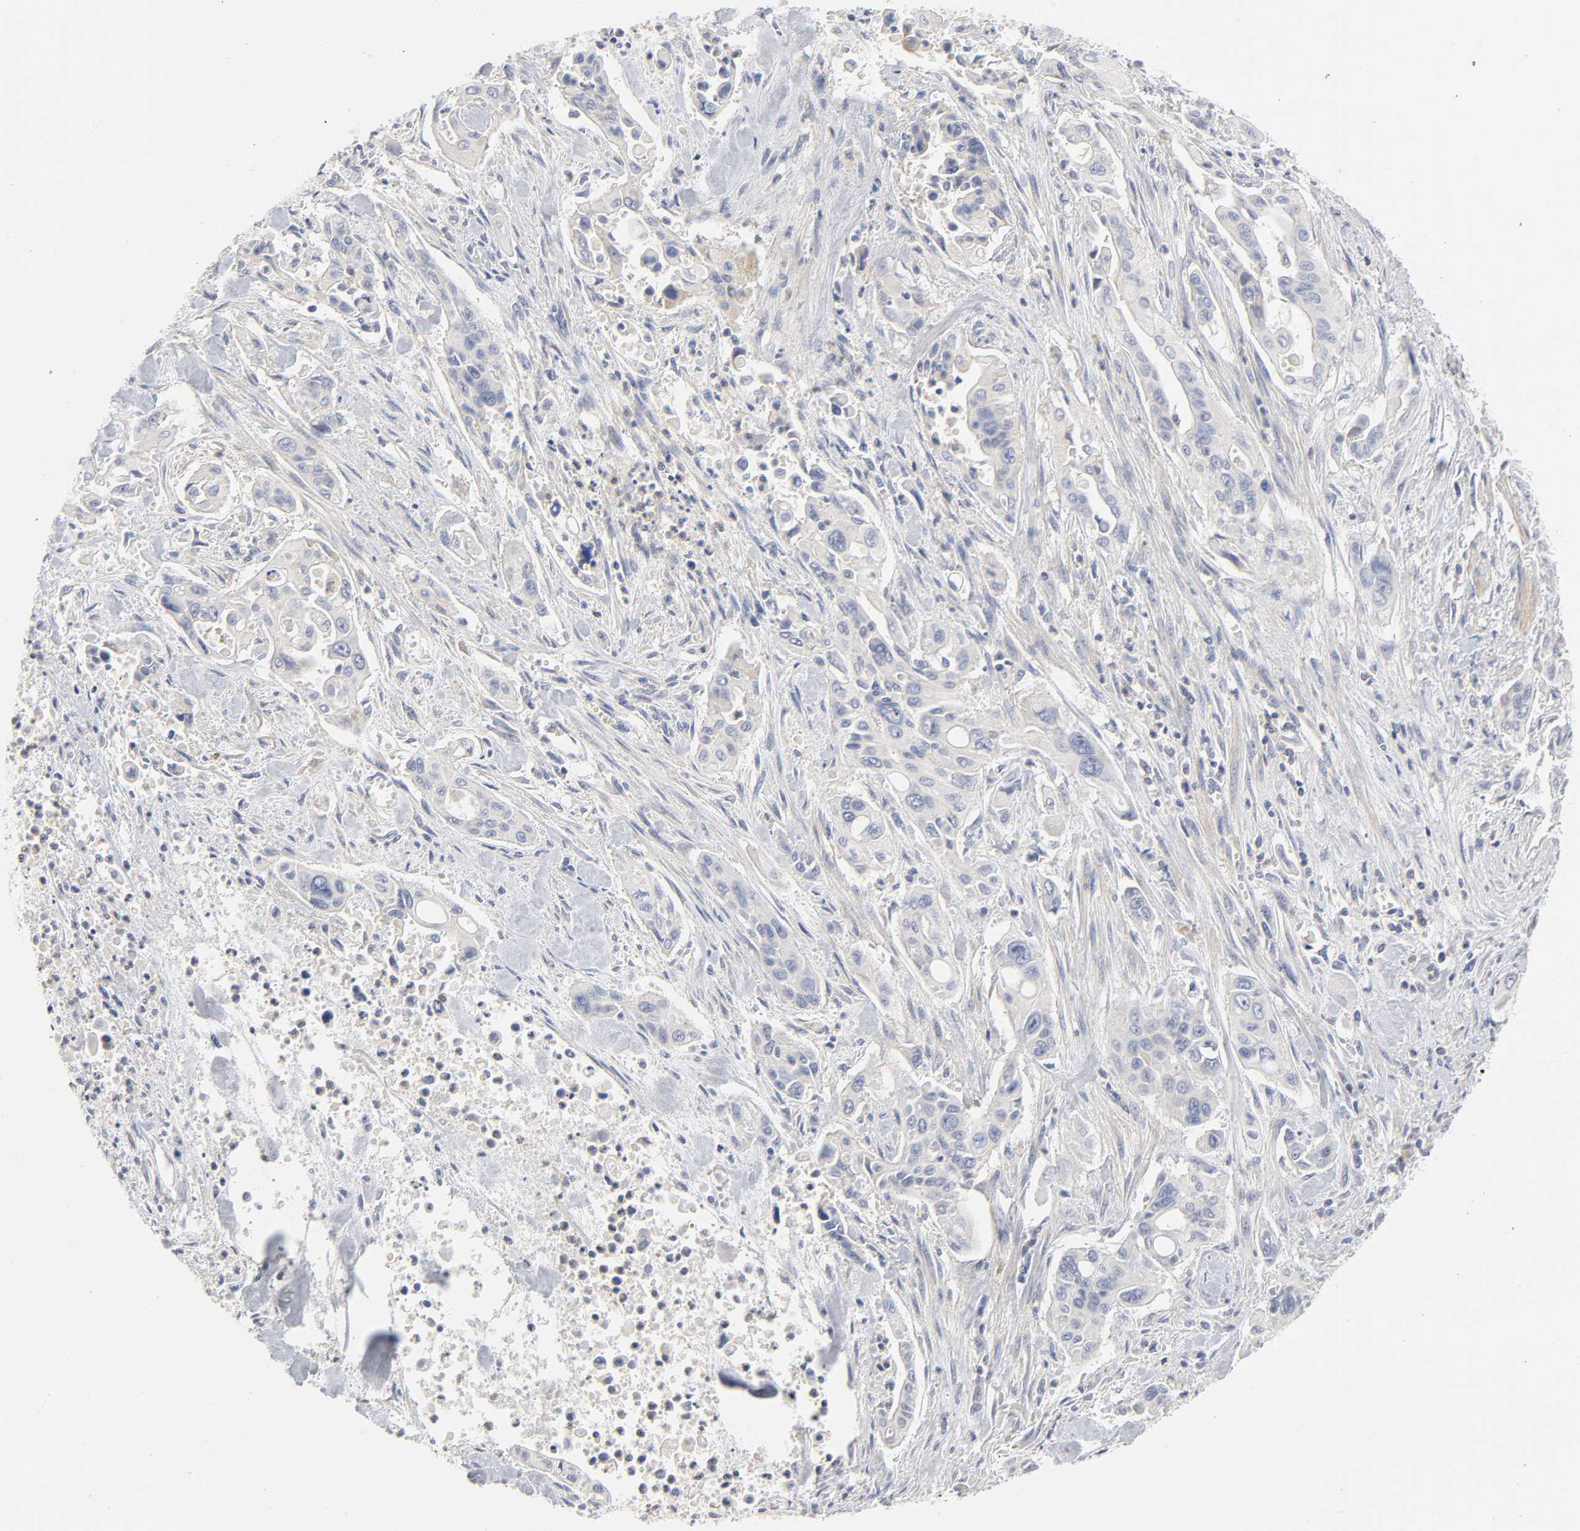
{"staining": {"intensity": "negative", "quantity": "none", "location": "none"}, "tissue": "pancreatic cancer", "cell_type": "Tumor cells", "image_type": "cancer", "snomed": [{"axis": "morphology", "description": "Adenocarcinoma, NOS"}, {"axis": "topography", "description": "Pancreas"}], "caption": "The image displays no staining of tumor cells in pancreatic cancer. (DAB immunohistochemistry visualized using brightfield microscopy, high magnification).", "gene": "ROCK1", "patient": {"sex": "male", "age": 77}}